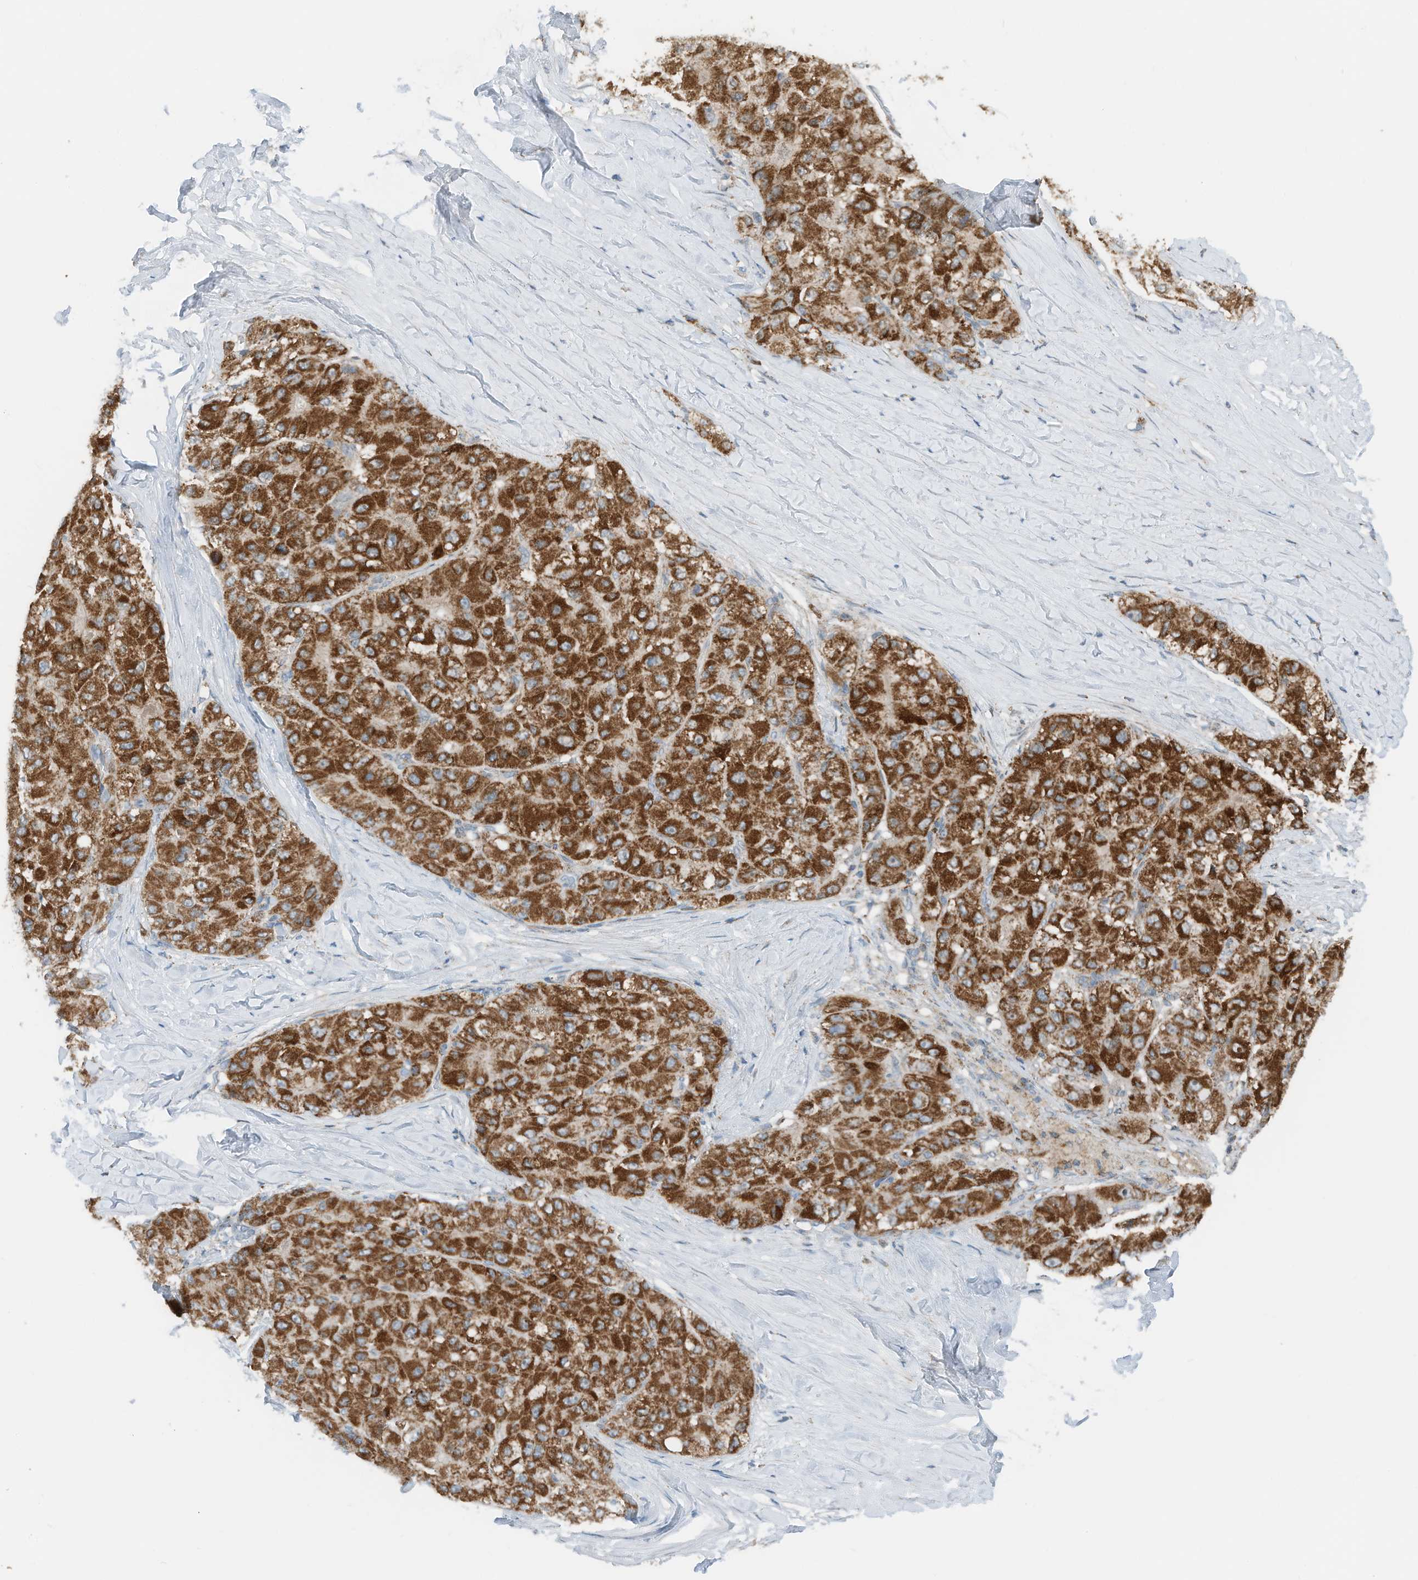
{"staining": {"intensity": "strong", "quantity": ">75%", "location": "cytoplasmic/membranous"}, "tissue": "liver cancer", "cell_type": "Tumor cells", "image_type": "cancer", "snomed": [{"axis": "morphology", "description": "Carcinoma, Hepatocellular, NOS"}, {"axis": "topography", "description": "Liver"}], "caption": "IHC (DAB) staining of human liver cancer (hepatocellular carcinoma) exhibits strong cytoplasmic/membranous protein expression in about >75% of tumor cells. (DAB IHC with brightfield microscopy, high magnification).", "gene": "RMND1", "patient": {"sex": "male", "age": 80}}